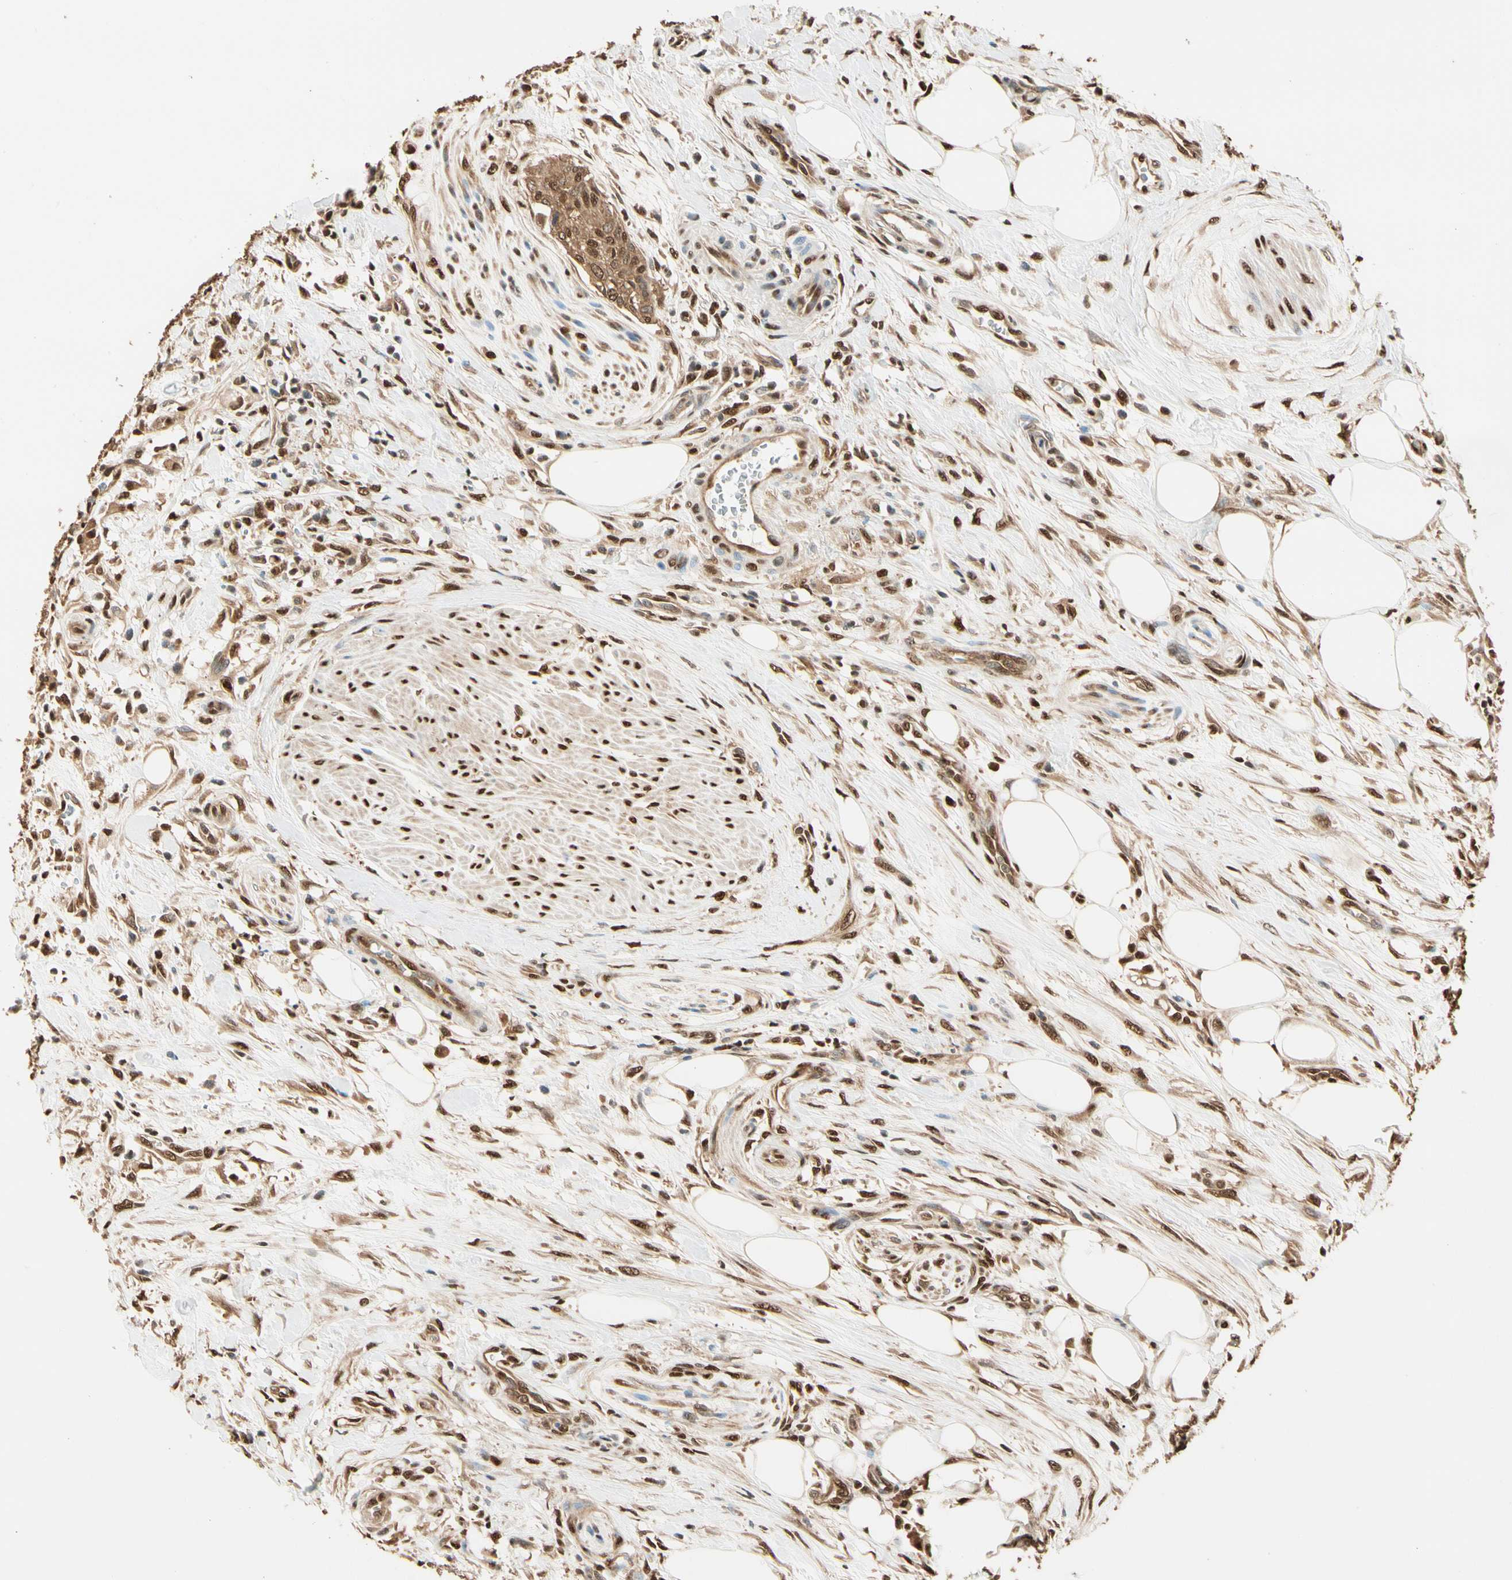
{"staining": {"intensity": "moderate", "quantity": ">75%", "location": "cytoplasmic/membranous,nuclear"}, "tissue": "urothelial cancer", "cell_type": "Tumor cells", "image_type": "cancer", "snomed": [{"axis": "morphology", "description": "Urothelial carcinoma, High grade"}, {"axis": "topography", "description": "Urinary bladder"}], "caption": "Urothelial cancer stained with a protein marker demonstrates moderate staining in tumor cells.", "gene": "PNCK", "patient": {"sex": "male", "age": 35}}